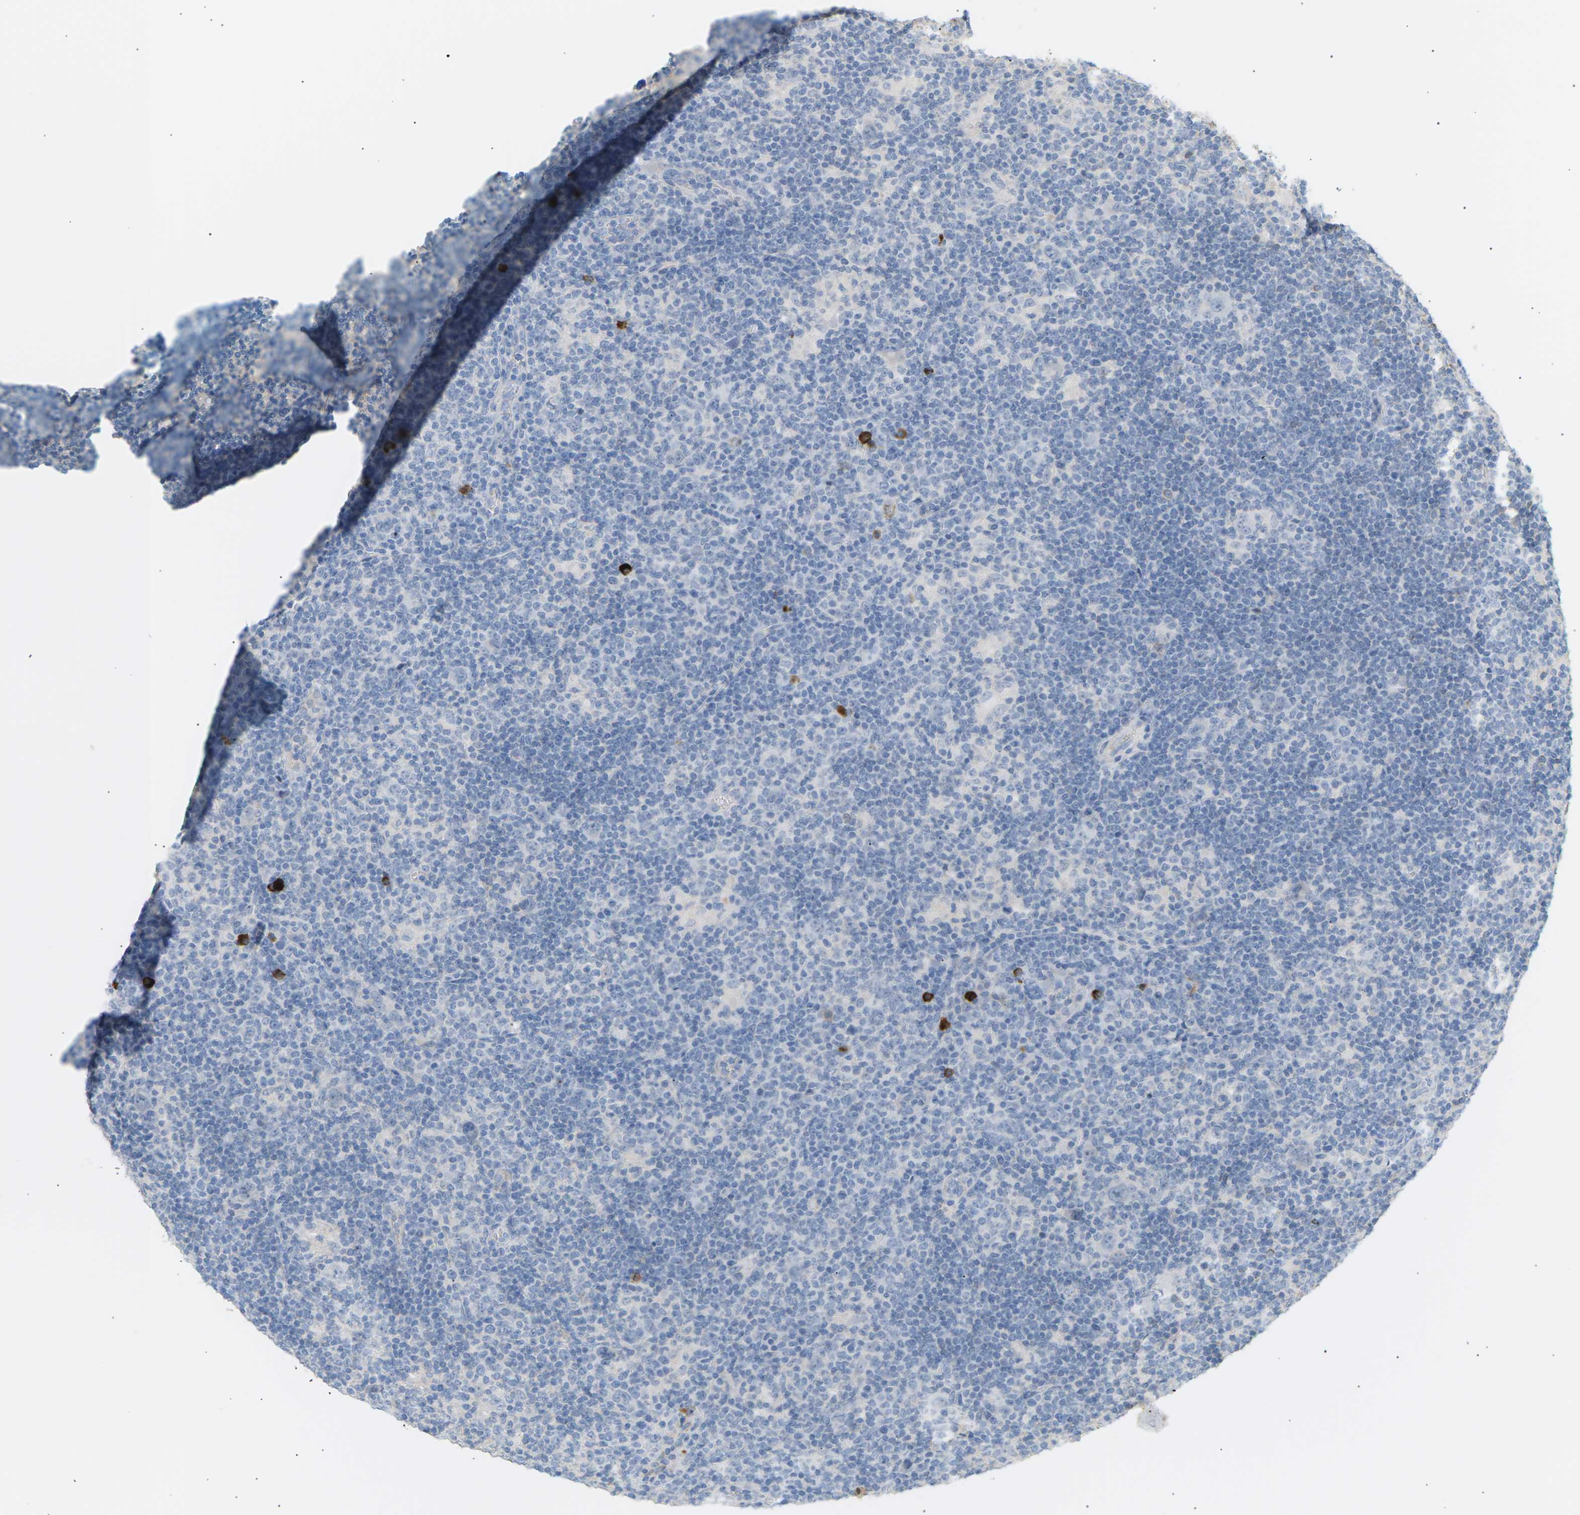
{"staining": {"intensity": "negative", "quantity": "none", "location": "none"}, "tissue": "lymphoma", "cell_type": "Tumor cells", "image_type": "cancer", "snomed": [{"axis": "morphology", "description": "Hodgkin's disease, NOS"}, {"axis": "topography", "description": "Lymph node"}], "caption": "This is an IHC micrograph of Hodgkin's disease. There is no expression in tumor cells.", "gene": "IGLC3", "patient": {"sex": "female", "age": 57}}